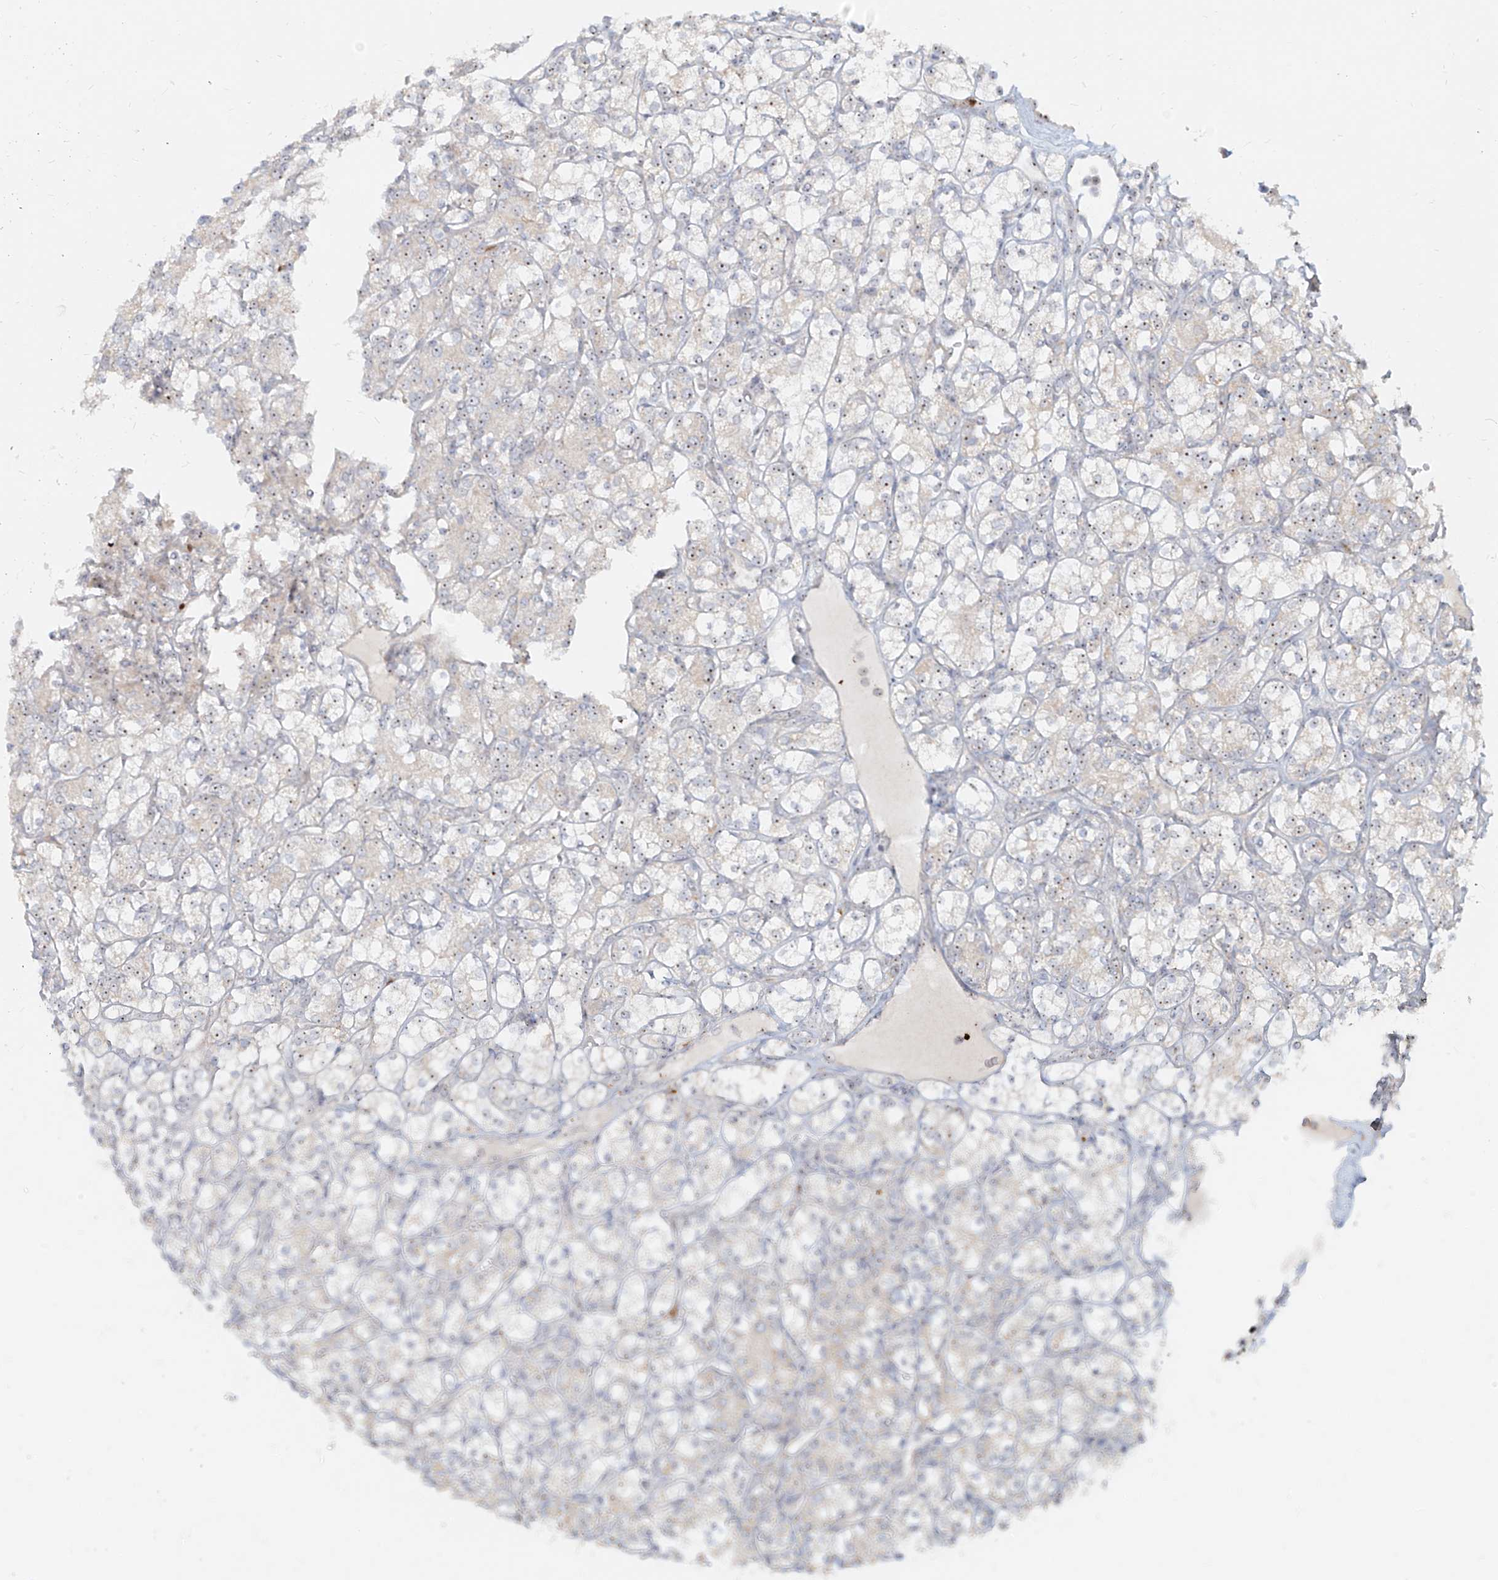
{"staining": {"intensity": "weak", "quantity": "25%-75%", "location": "nuclear"}, "tissue": "renal cancer", "cell_type": "Tumor cells", "image_type": "cancer", "snomed": [{"axis": "morphology", "description": "Adenocarcinoma, NOS"}, {"axis": "topography", "description": "Kidney"}], "caption": "There is low levels of weak nuclear expression in tumor cells of renal cancer (adenocarcinoma), as demonstrated by immunohistochemical staining (brown color).", "gene": "BYSL", "patient": {"sex": "male", "age": 77}}